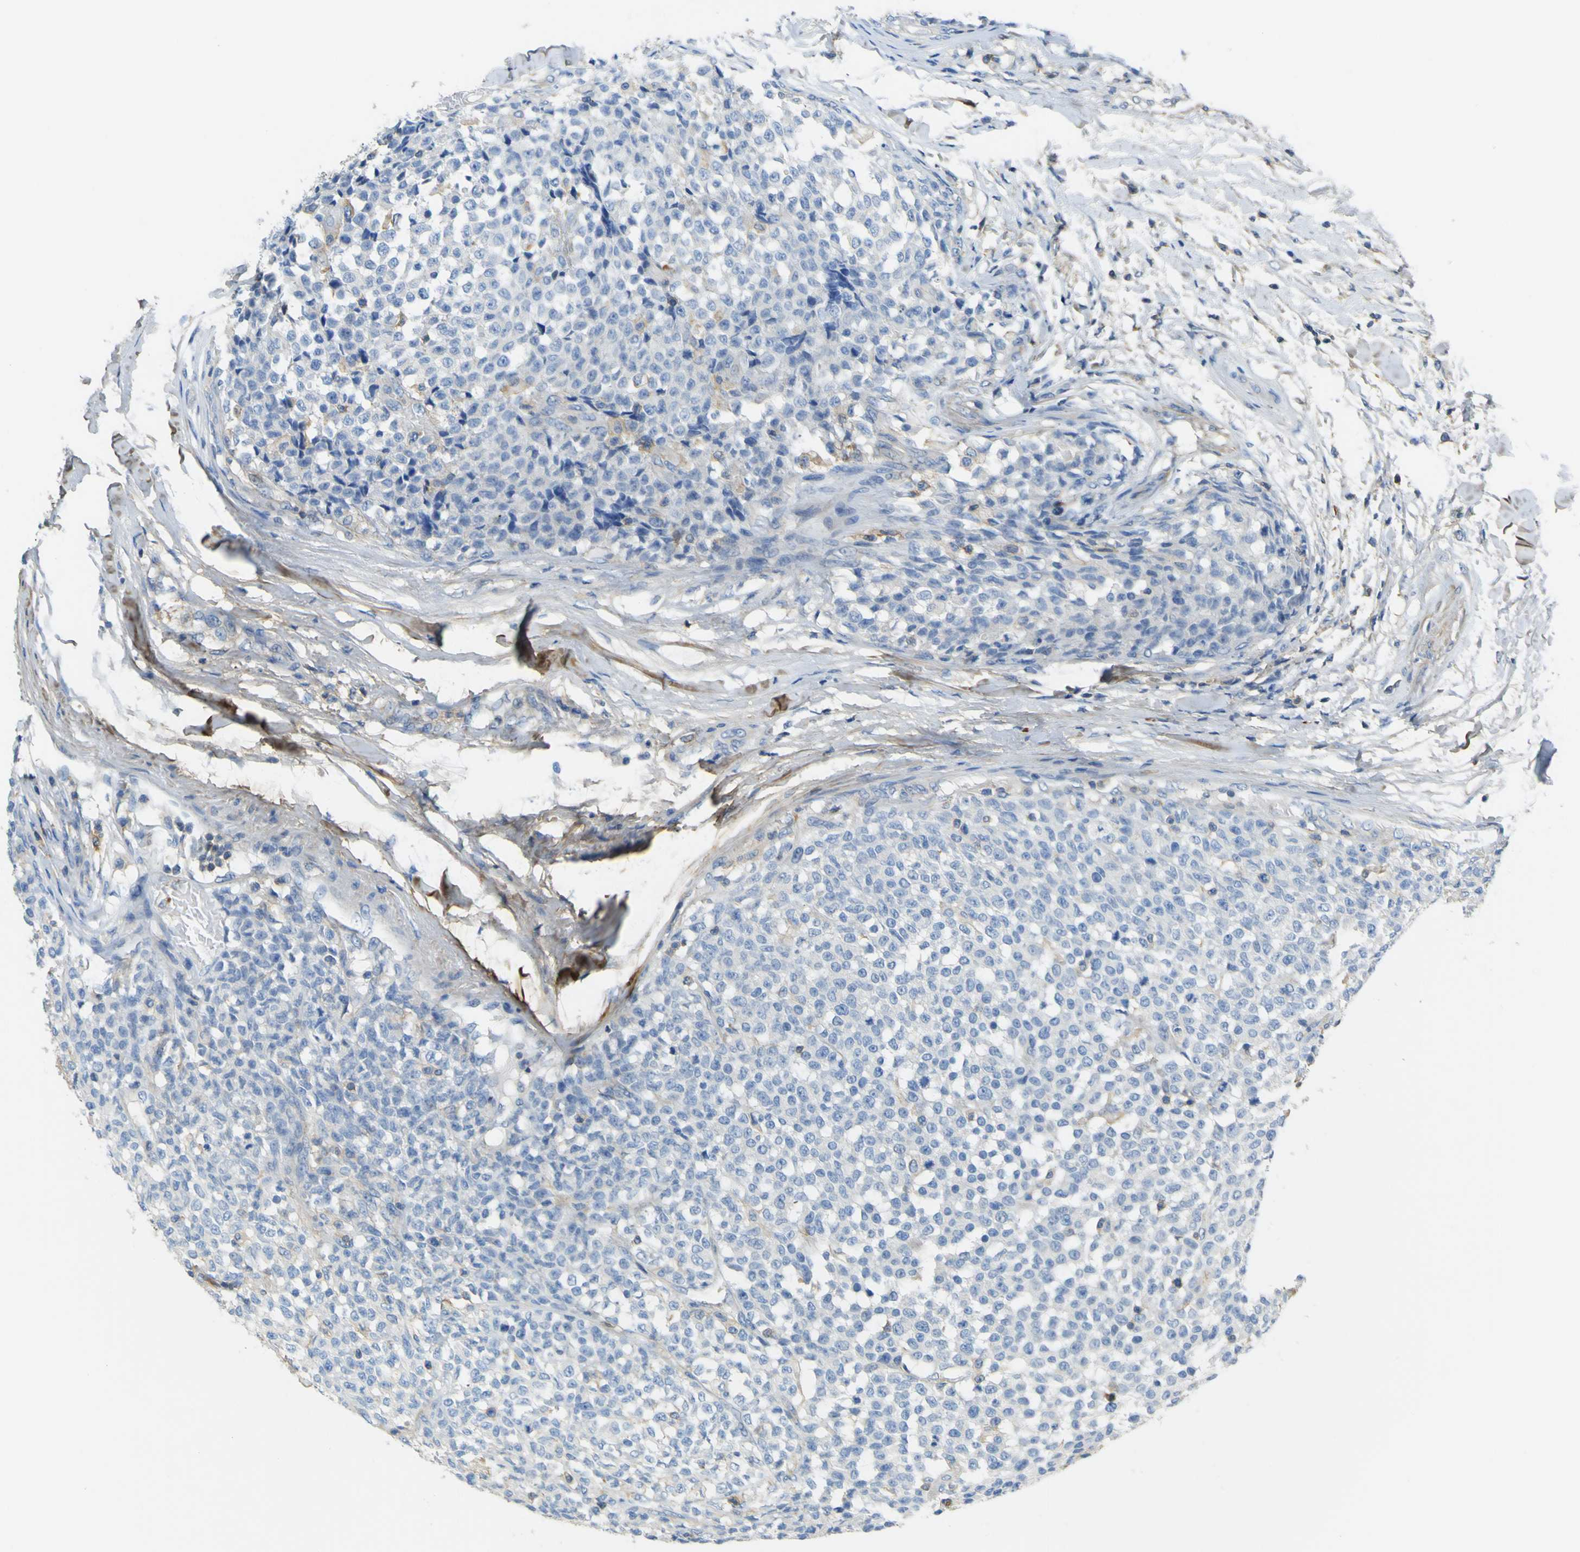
{"staining": {"intensity": "weak", "quantity": "<25%", "location": "cytoplasmic/membranous"}, "tissue": "testis cancer", "cell_type": "Tumor cells", "image_type": "cancer", "snomed": [{"axis": "morphology", "description": "Seminoma, NOS"}, {"axis": "topography", "description": "Testis"}], "caption": "There is no significant staining in tumor cells of testis cancer. (DAB (3,3'-diaminobenzidine) immunohistochemistry, high magnification).", "gene": "OGN", "patient": {"sex": "male", "age": 59}}